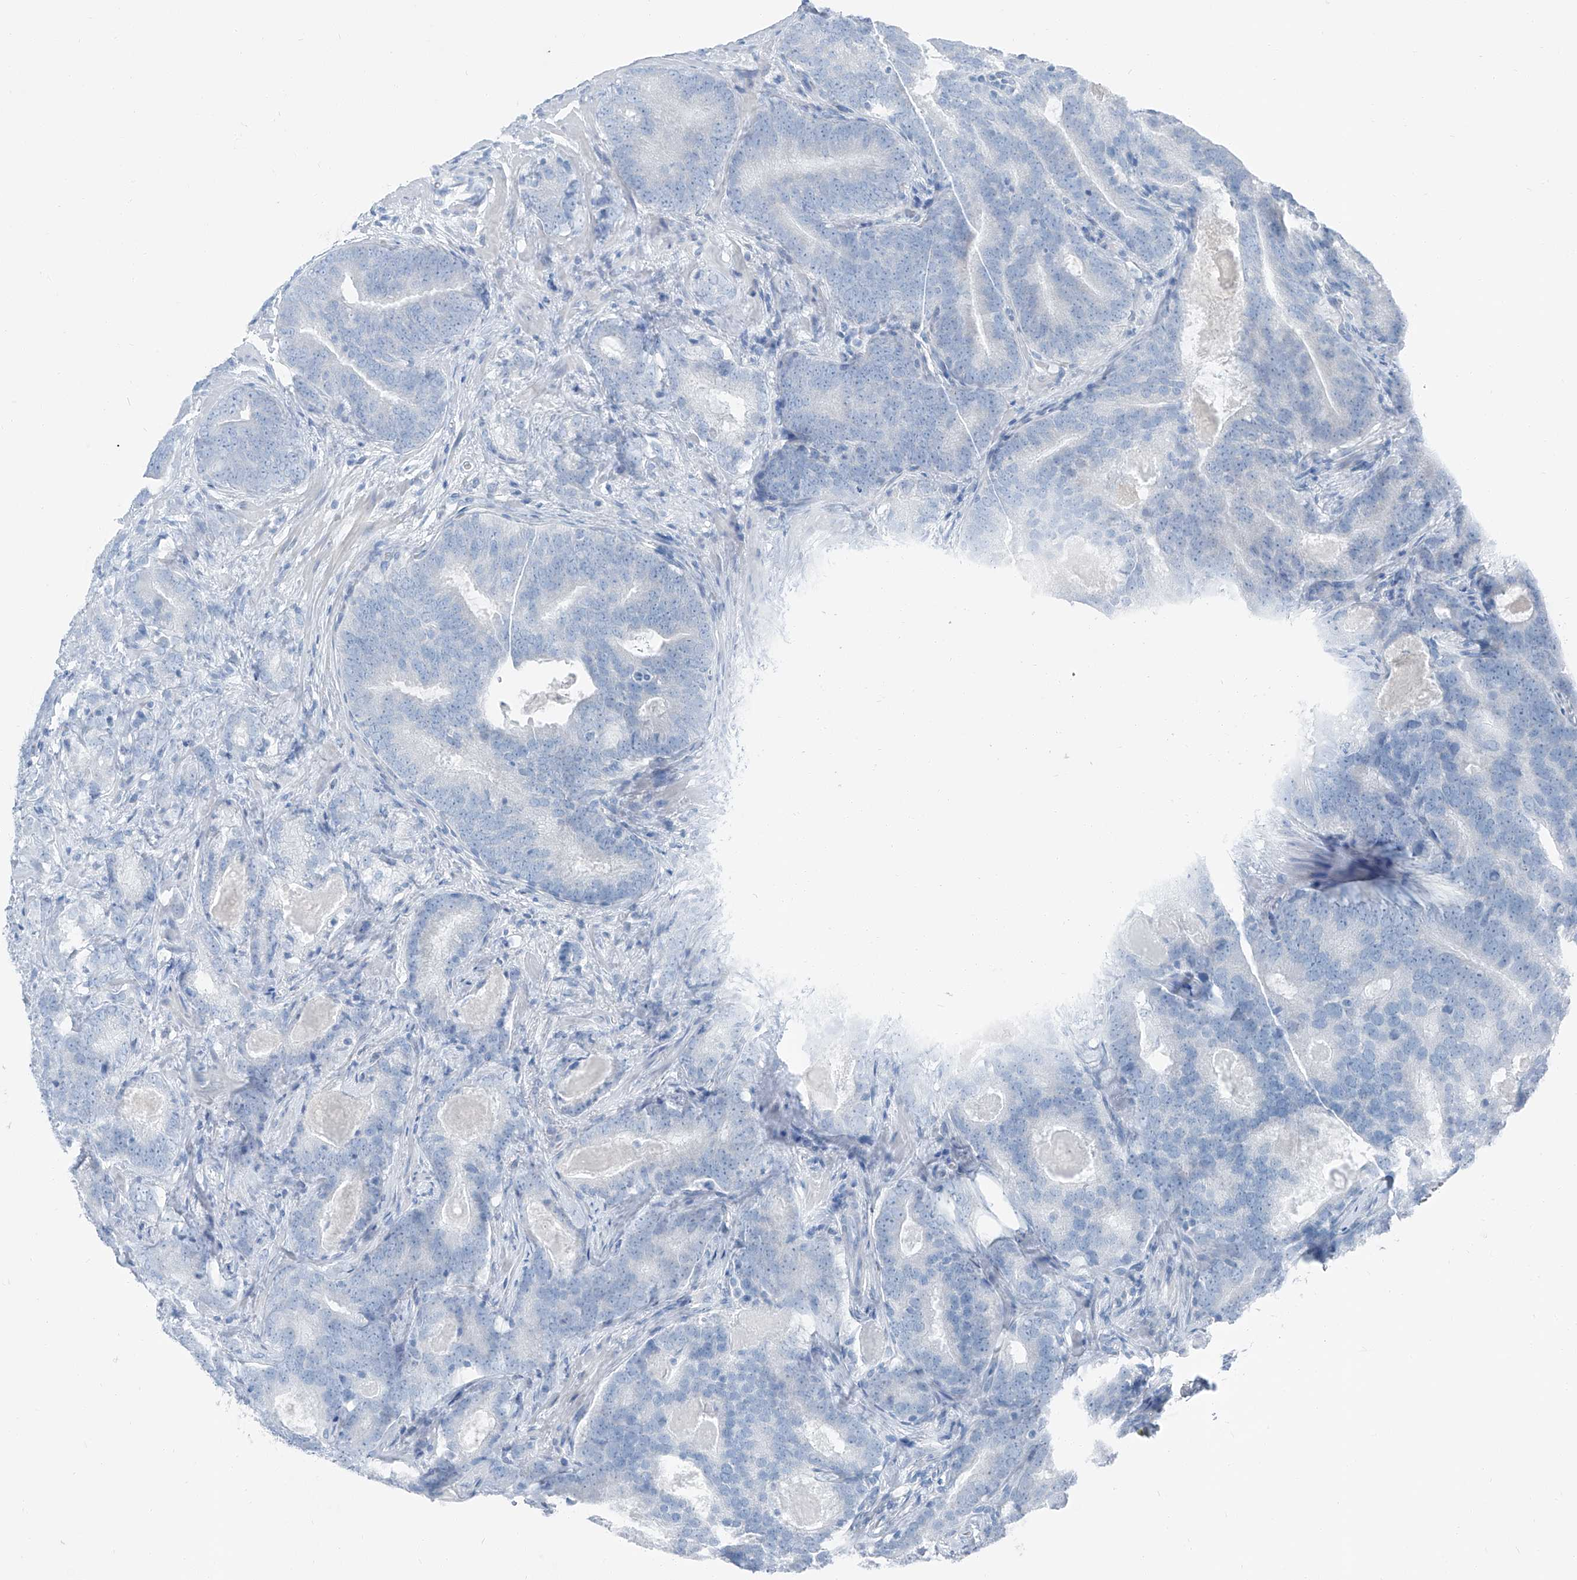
{"staining": {"intensity": "negative", "quantity": "none", "location": "none"}, "tissue": "prostate cancer", "cell_type": "Tumor cells", "image_type": "cancer", "snomed": [{"axis": "morphology", "description": "Adenocarcinoma, High grade"}, {"axis": "topography", "description": "Prostate"}], "caption": "Immunohistochemistry histopathology image of prostate adenocarcinoma (high-grade) stained for a protein (brown), which exhibits no staining in tumor cells.", "gene": "RGN", "patient": {"sex": "male", "age": 66}}